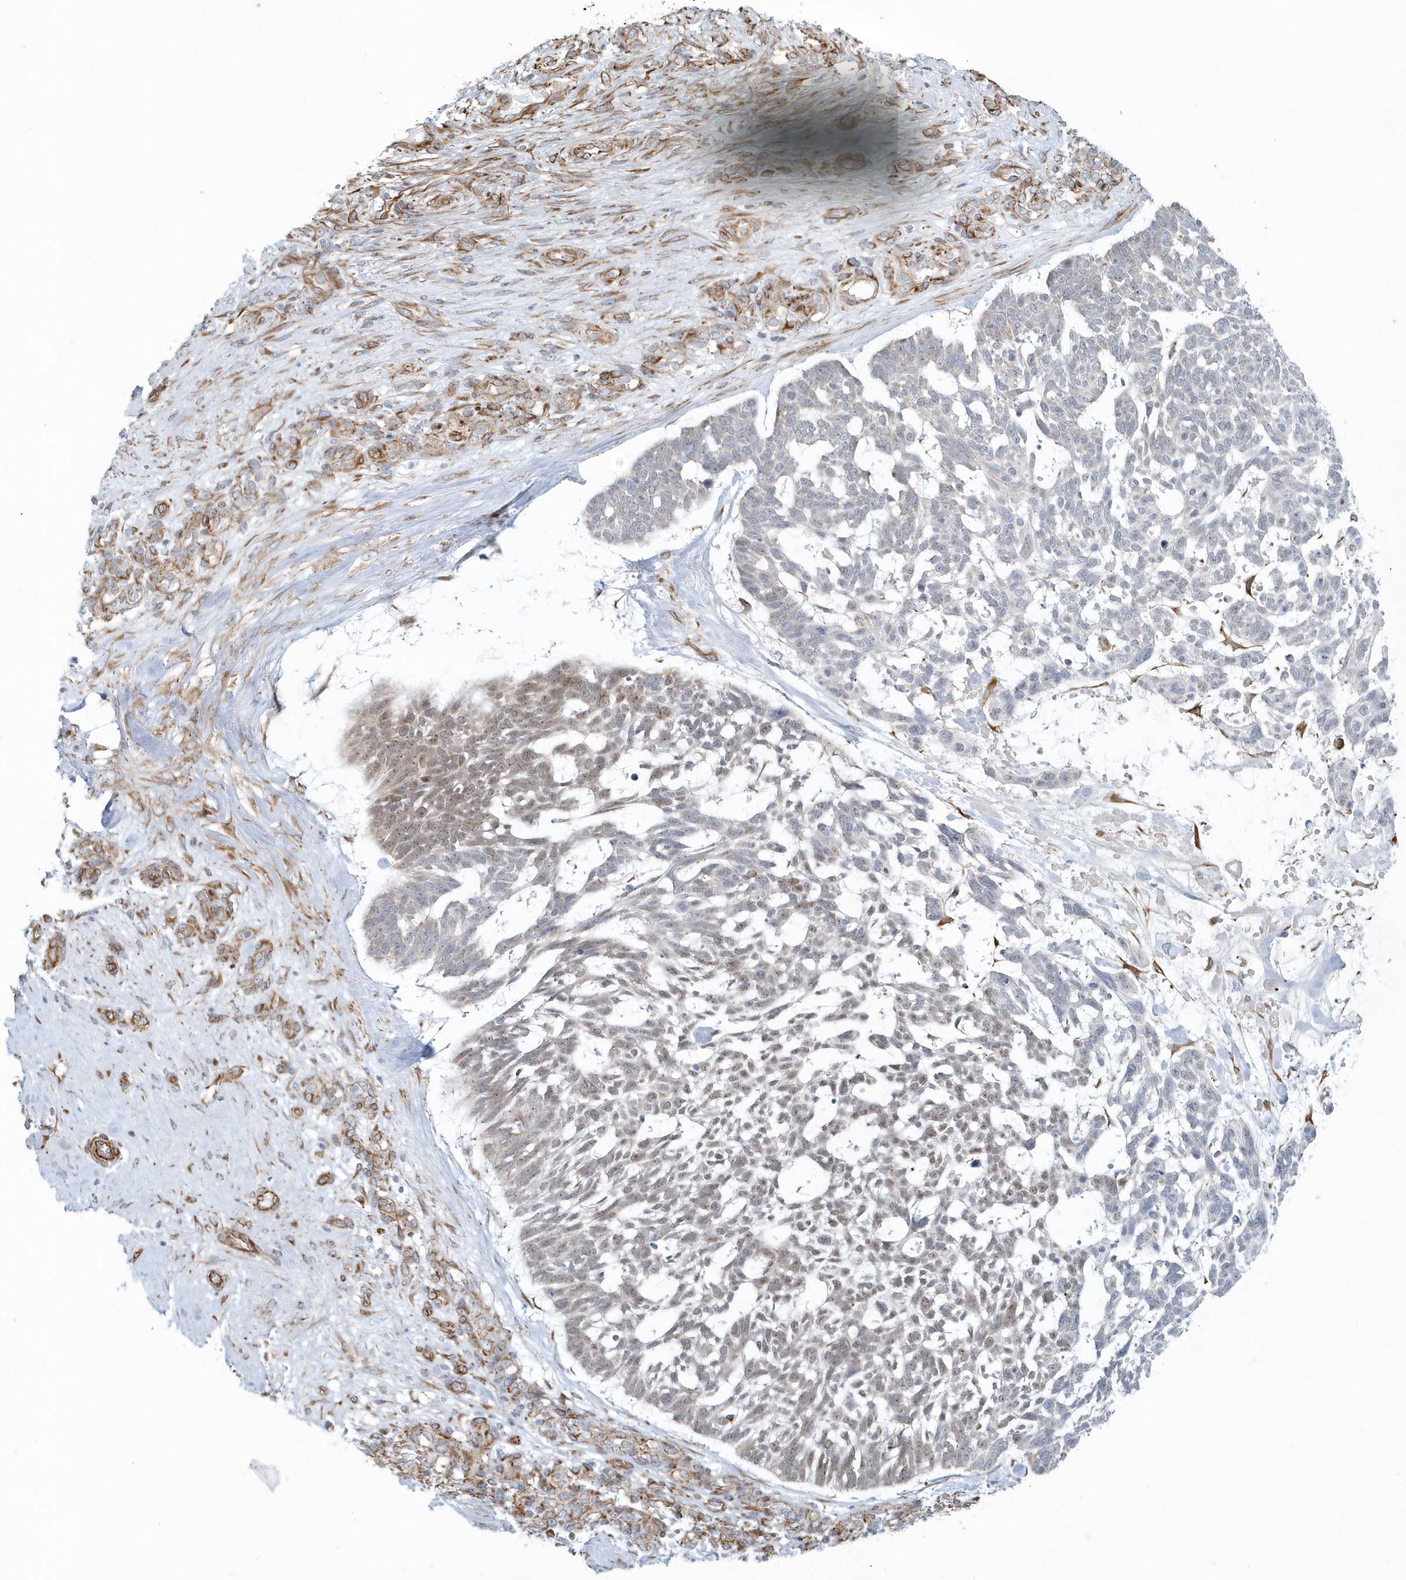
{"staining": {"intensity": "weak", "quantity": "<25%", "location": "nuclear"}, "tissue": "skin cancer", "cell_type": "Tumor cells", "image_type": "cancer", "snomed": [{"axis": "morphology", "description": "Basal cell carcinoma"}, {"axis": "topography", "description": "Skin"}], "caption": "Tumor cells show no significant expression in basal cell carcinoma (skin).", "gene": "GPR152", "patient": {"sex": "male", "age": 88}}